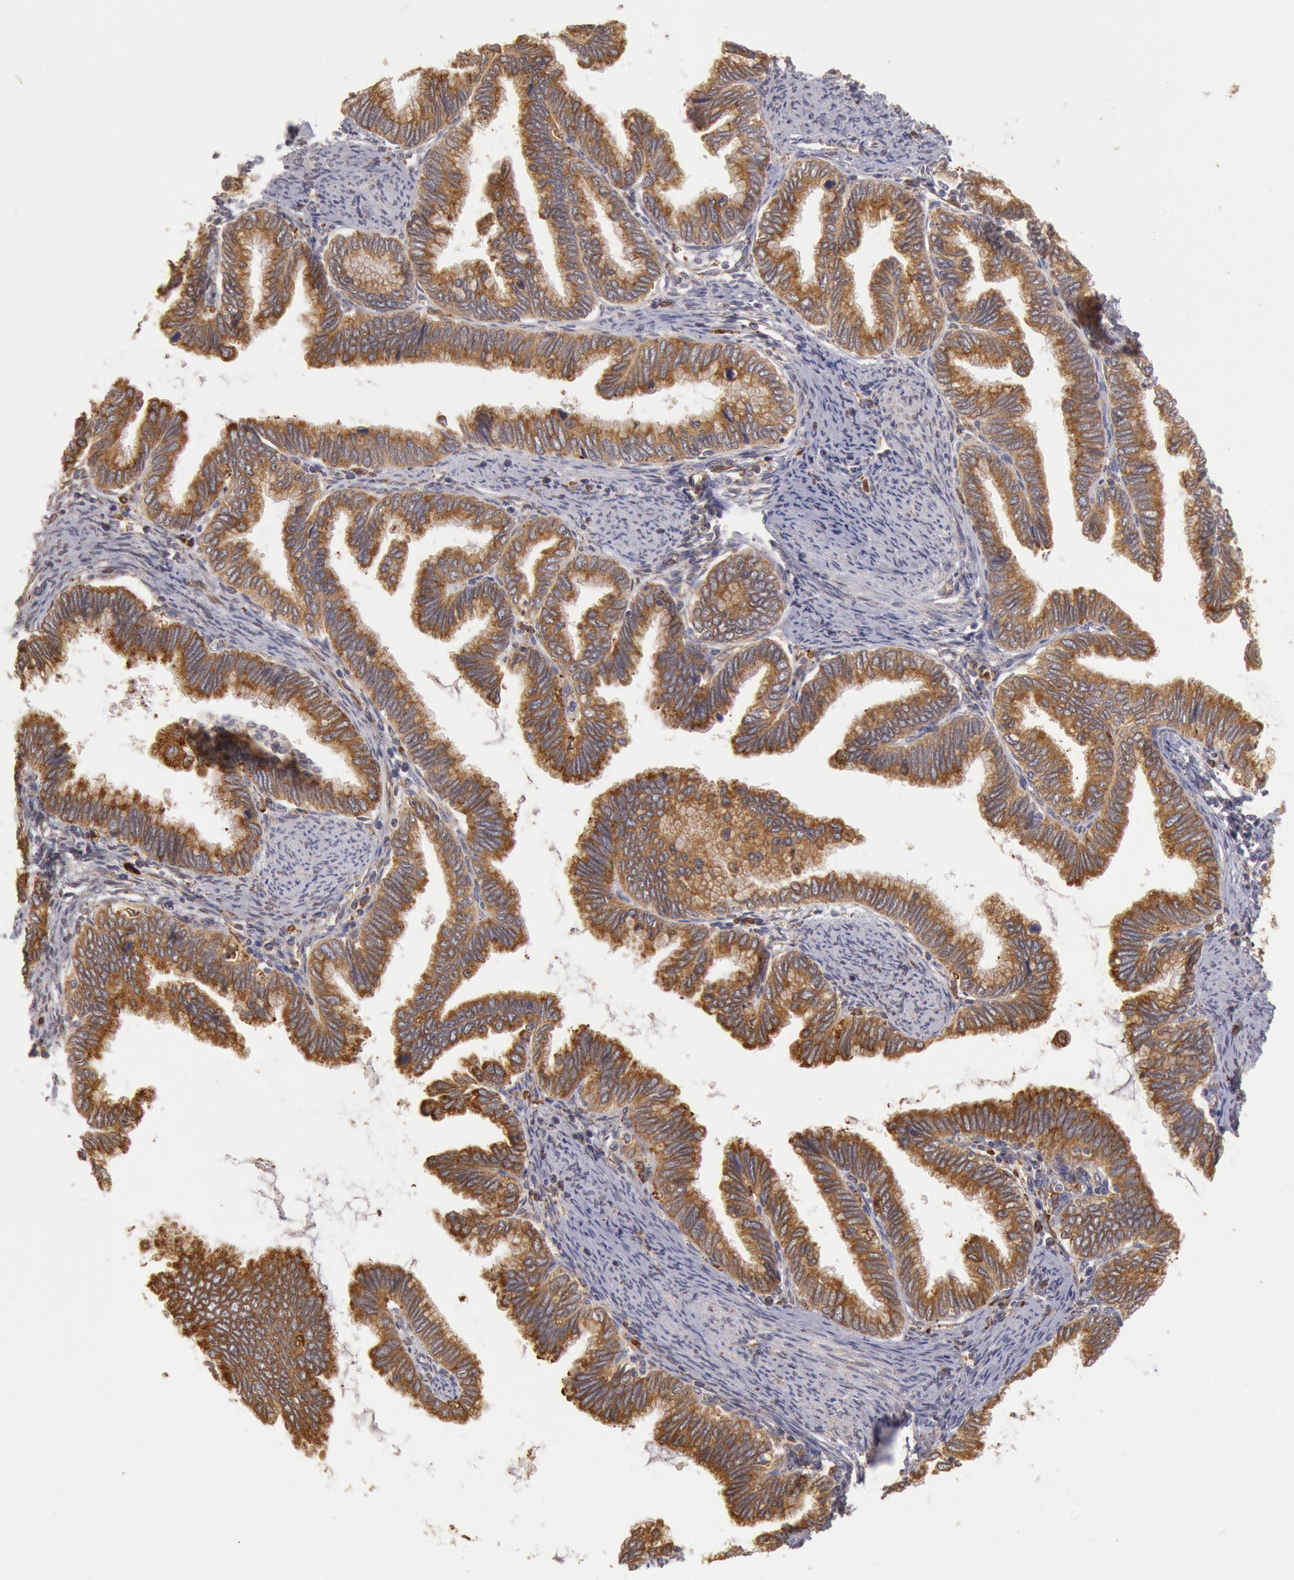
{"staining": {"intensity": "strong", "quantity": ">75%", "location": "cytoplasmic/membranous"}, "tissue": "cervical cancer", "cell_type": "Tumor cells", "image_type": "cancer", "snomed": [{"axis": "morphology", "description": "Adenocarcinoma, NOS"}, {"axis": "topography", "description": "Cervix"}], "caption": "Cervical cancer (adenocarcinoma) was stained to show a protein in brown. There is high levels of strong cytoplasmic/membranous staining in about >75% of tumor cells.", "gene": "ERP44", "patient": {"sex": "female", "age": 49}}